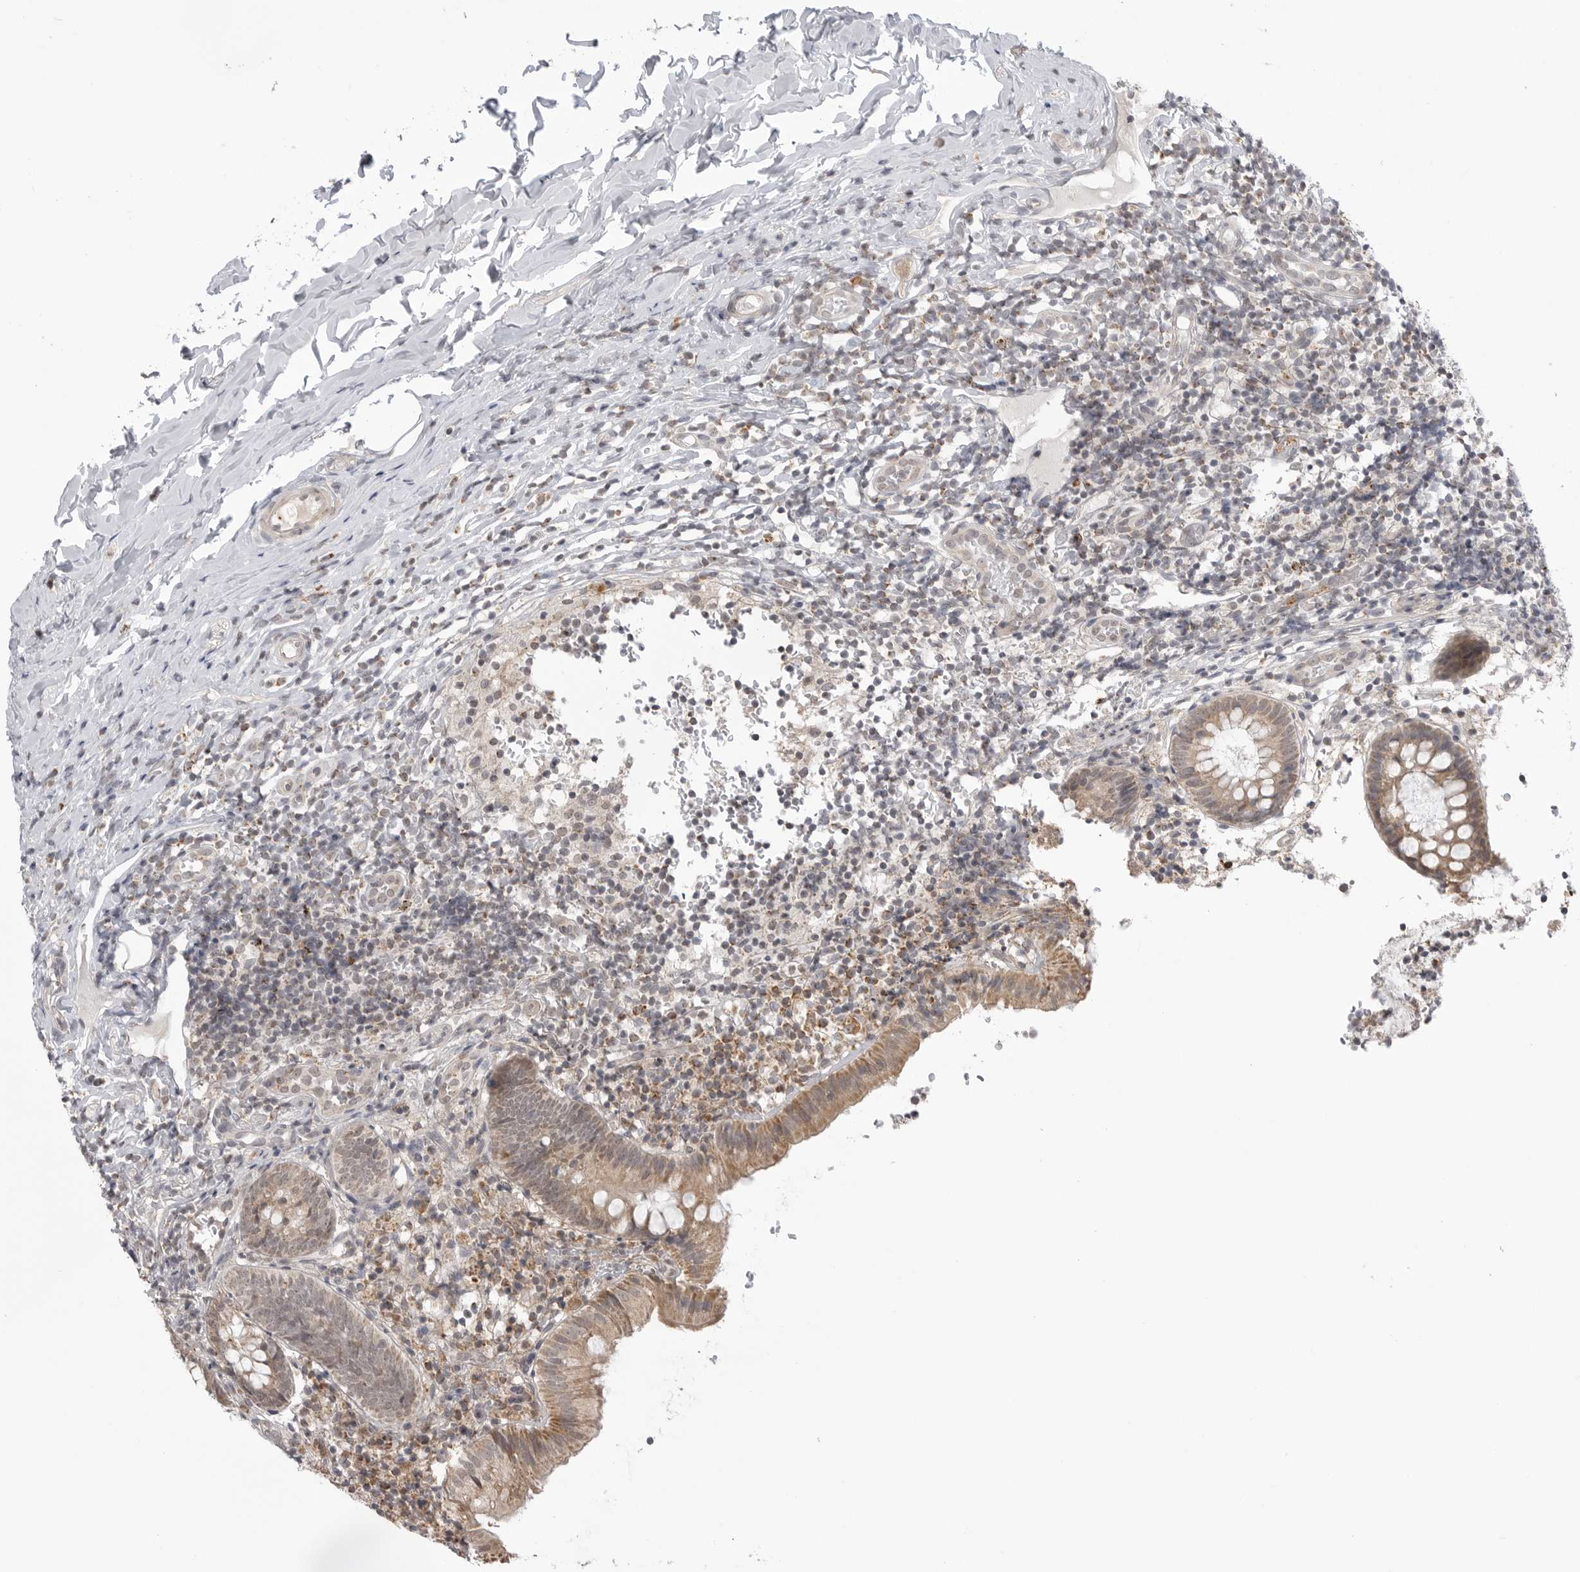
{"staining": {"intensity": "moderate", "quantity": ">75%", "location": "cytoplasmic/membranous"}, "tissue": "appendix", "cell_type": "Glandular cells", "image_type": "normal", "snomed": [{"axis": "morphology", "description": "Normal tissue, NOS"}, {"axis": "topography", "description": "Appendix"}], "caption": "A brown stain labels moderate cytoplasmic/membranous positivity of a protein in glandular cells of unremarkable appendix.", "gene": "KALRN", "patient": {"sex": "male", "age": 8}}